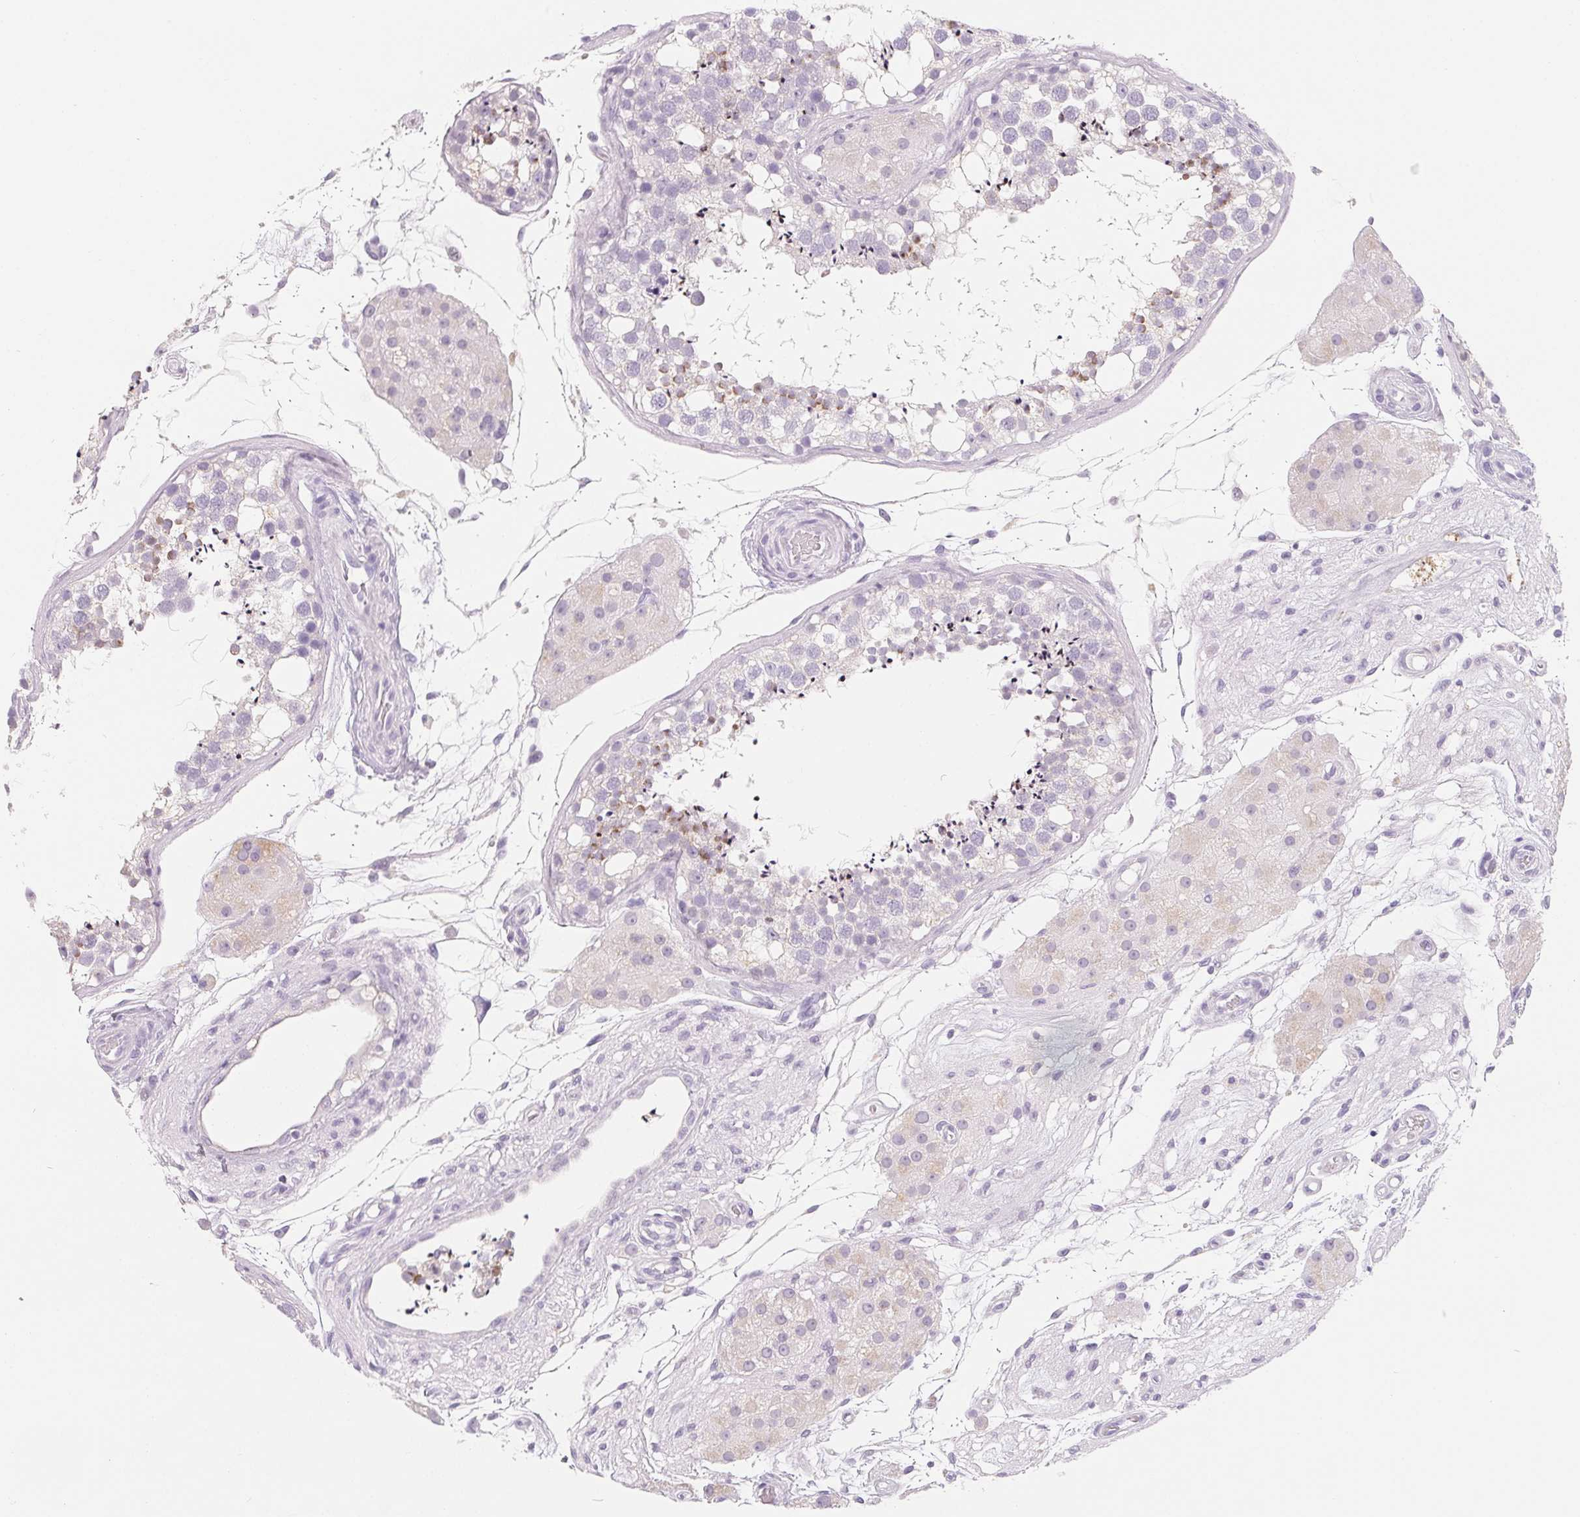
{"staining": {"intensity": "moderate", "quantity": "<25%", "location": "cytoplasmic/membranous"}, "tissue": "testis", "cell_type": "Cells in seminiferous ducts", "image_type": "normal", "snomed": [{"axis": "morphology", "description": "Normal tissue, NOS"}, {"axis": "morphology", "description": "Seminoma, NOS"}, {"axis": "topography", "description": "Testis"}], "caption": "Testis stained with a brown dye shows moderate cytoplasmic/membranous positive positivity in approximately <25% of cells in seminiferous ducts.", "gene": "SPACA5B", "patient": {"sex": "male", "age": 65}}